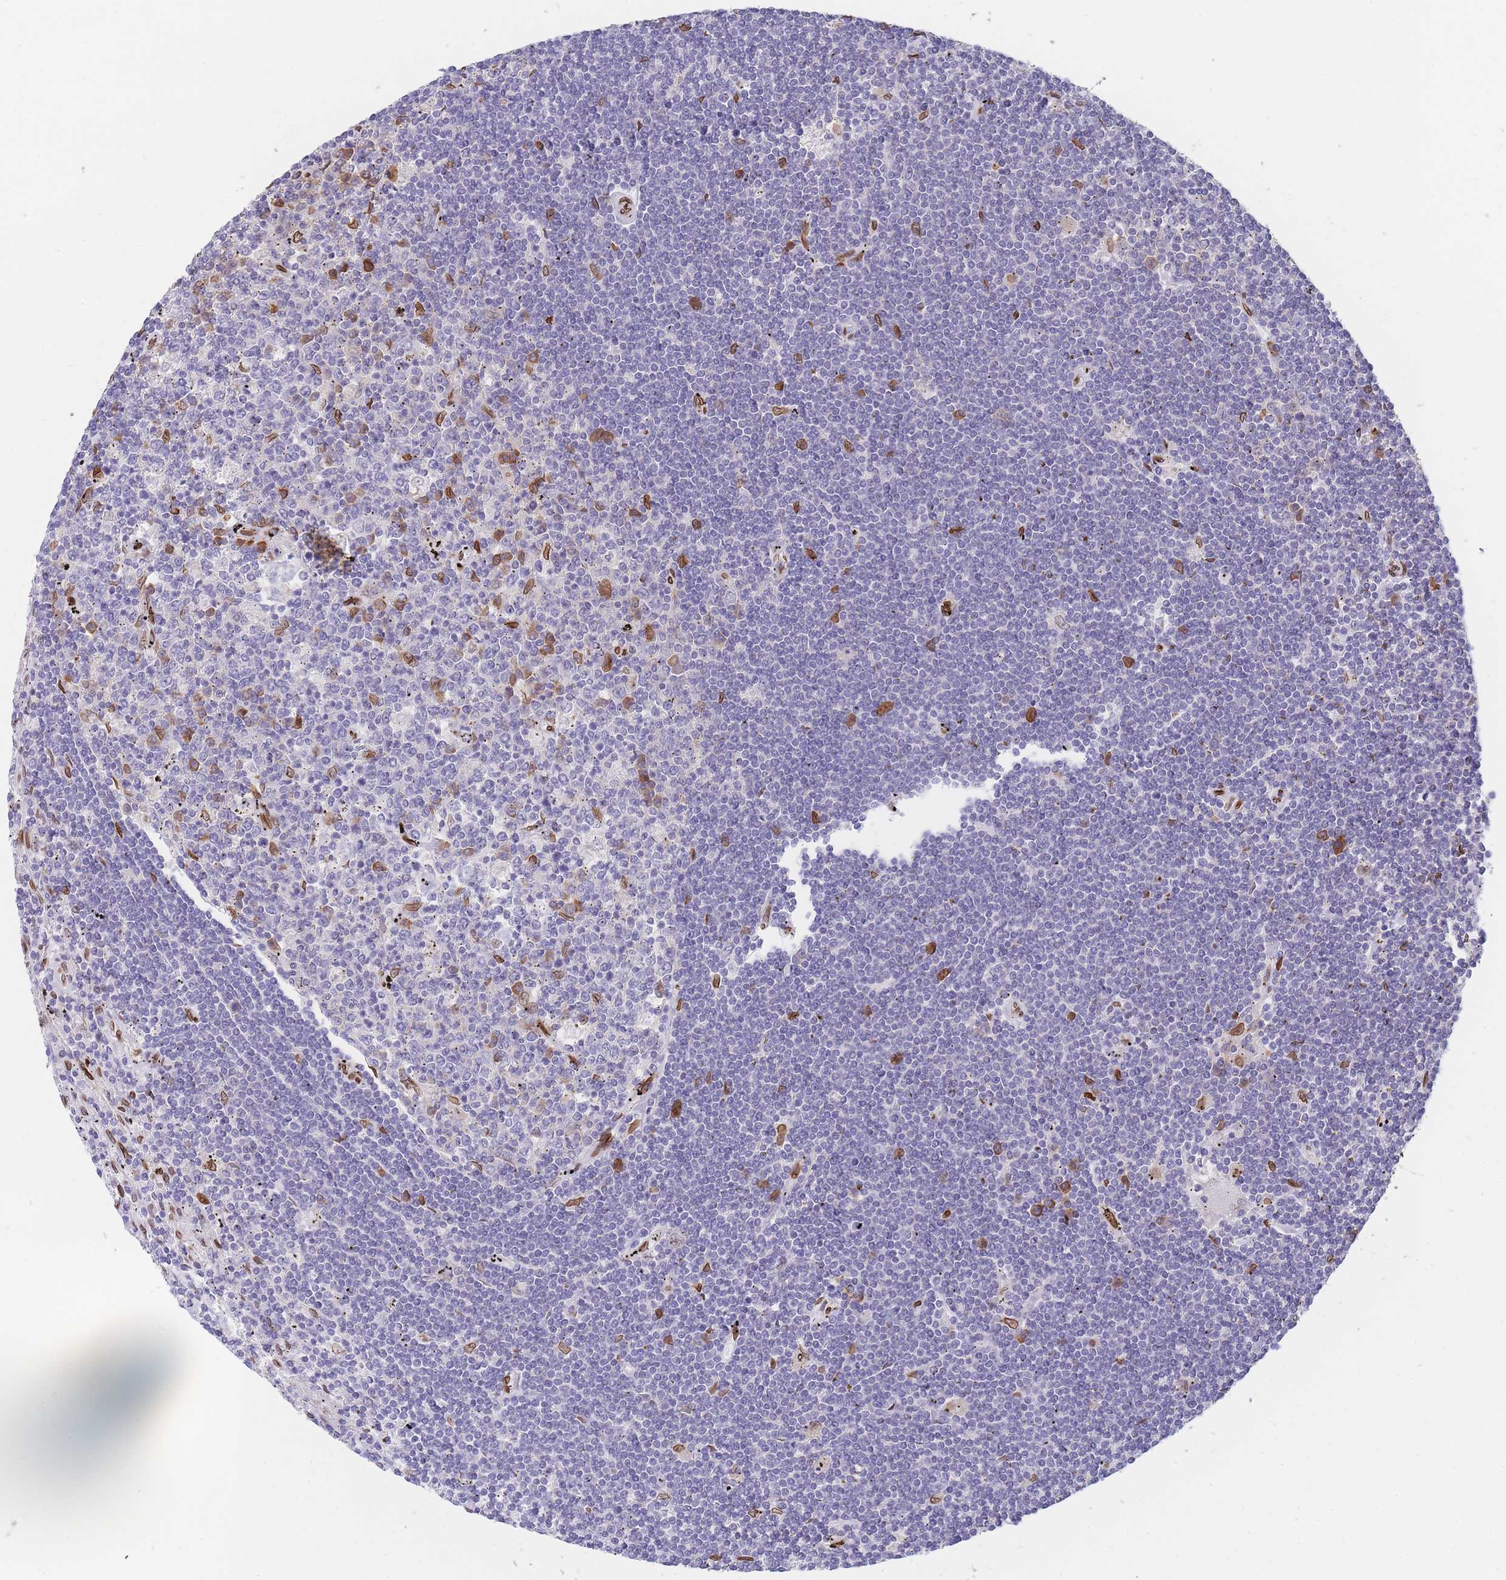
{"staining": {"intensity": "negative", "quantity": "none", "location": "none"}, "tissue": "lymphoma", "cell_type": "Tumor cells", "image_type": "cancer", "snomed": [{"axis": "morphology", "description": "Malignant lymphoma, non-Hodgkin's type, Low grade"}, {"axis": "topography", "description": "Spleen"}], "caption": "Image shows no significant protein positivity in tumor cells of low-grade malignant lymphoma, non-Hodgkin's type.", "gene": "ZBTB1", "patient": {"sex": "male", "age": 76}}